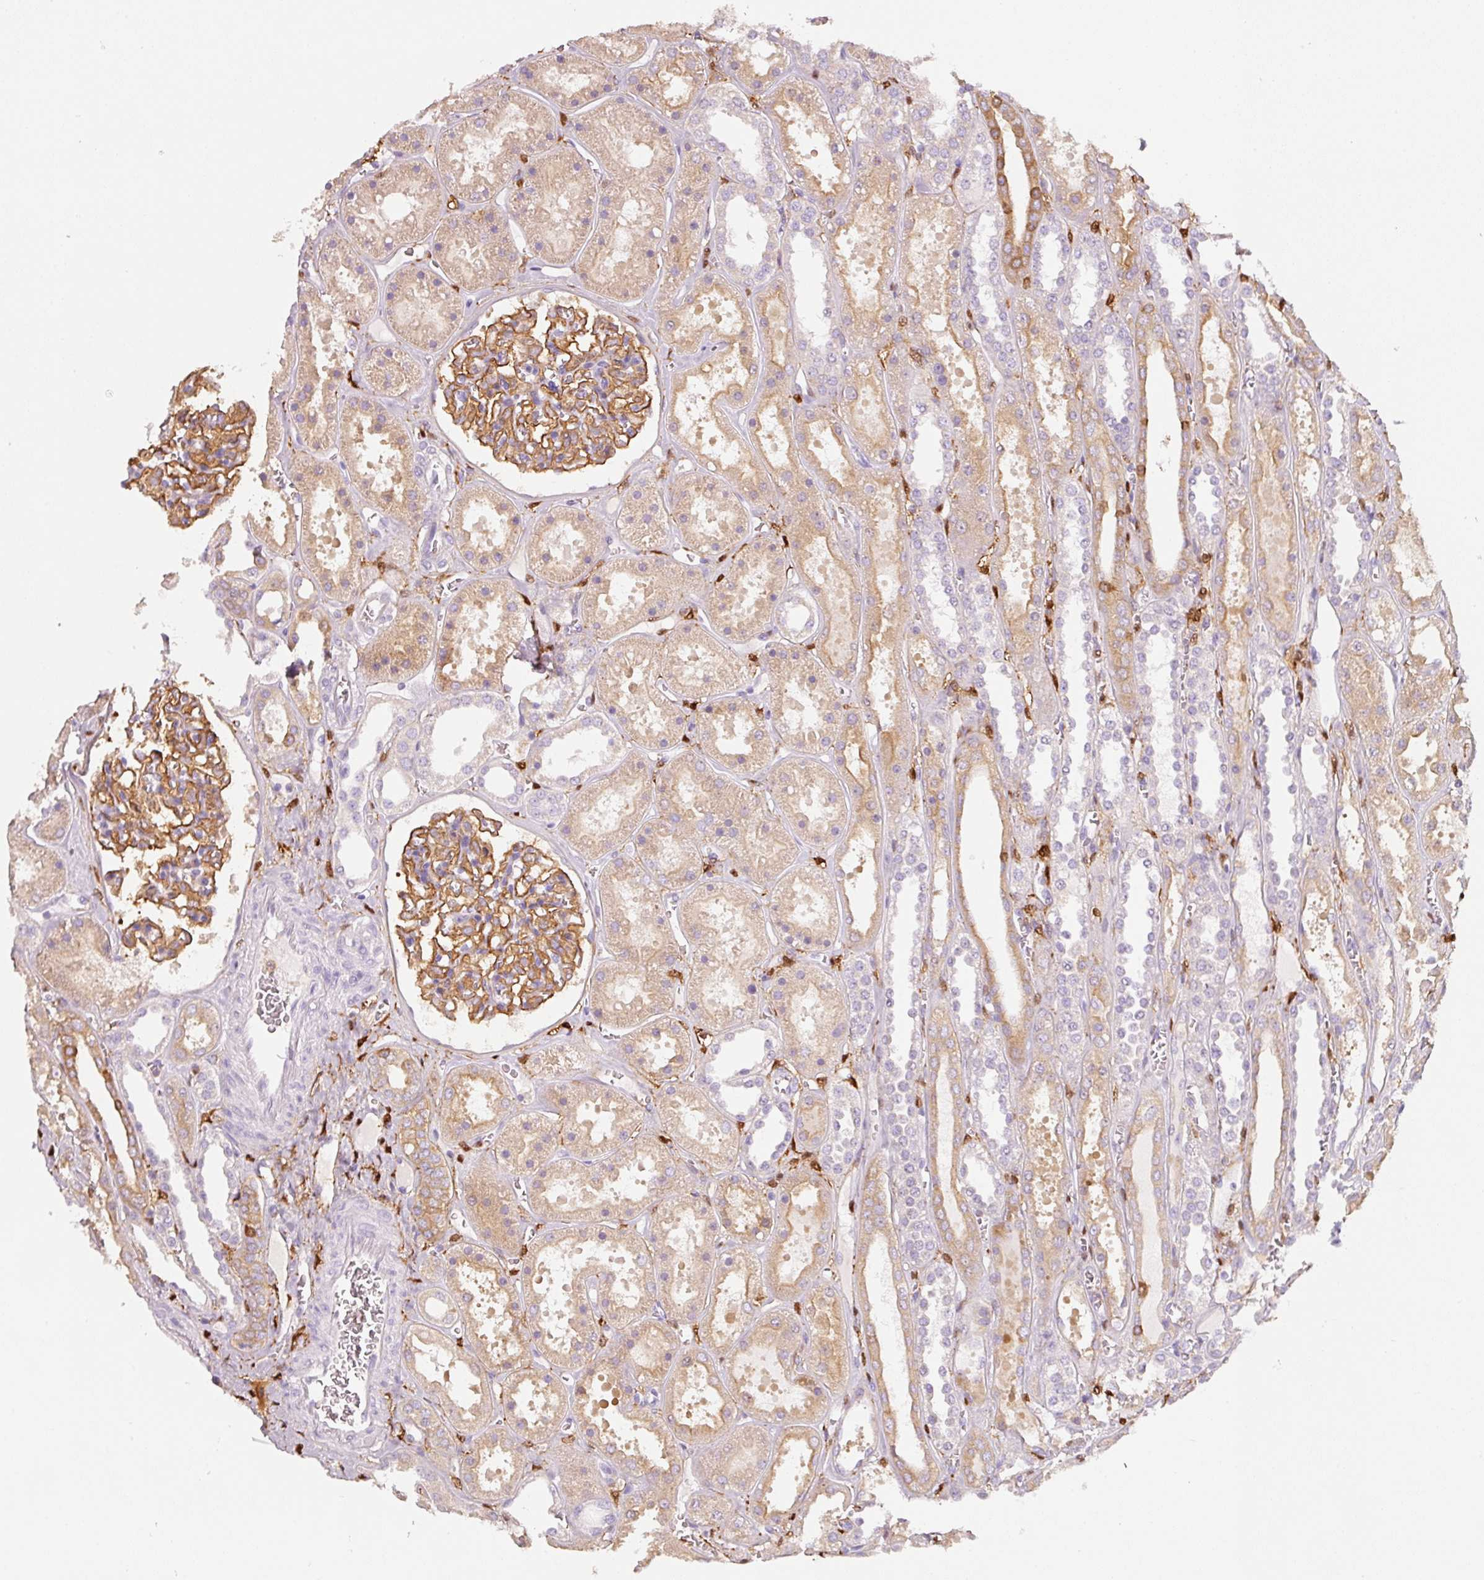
{"staining": {"intensity": "moderate", "quantity": ">75%", "location": "cytoplasmic/membranous"}, "tissue": "kidney", "cell_type": "Cells in glomeruli", "image_type": "normal", "snomed": [{"axis": "morphology", "description": "Normal tissue, NOS"}, {"axis": "topography", "description": "Kidney"}], "caption": "The immunohistochemical stain highlights moderate cytoplasmic/membranous staining in cells in glomeruli of unremarkable kidney. Nuclei are stained in blue.", "gene": "IQGAP2", "patient": {"sex": "female", "age": 41}}